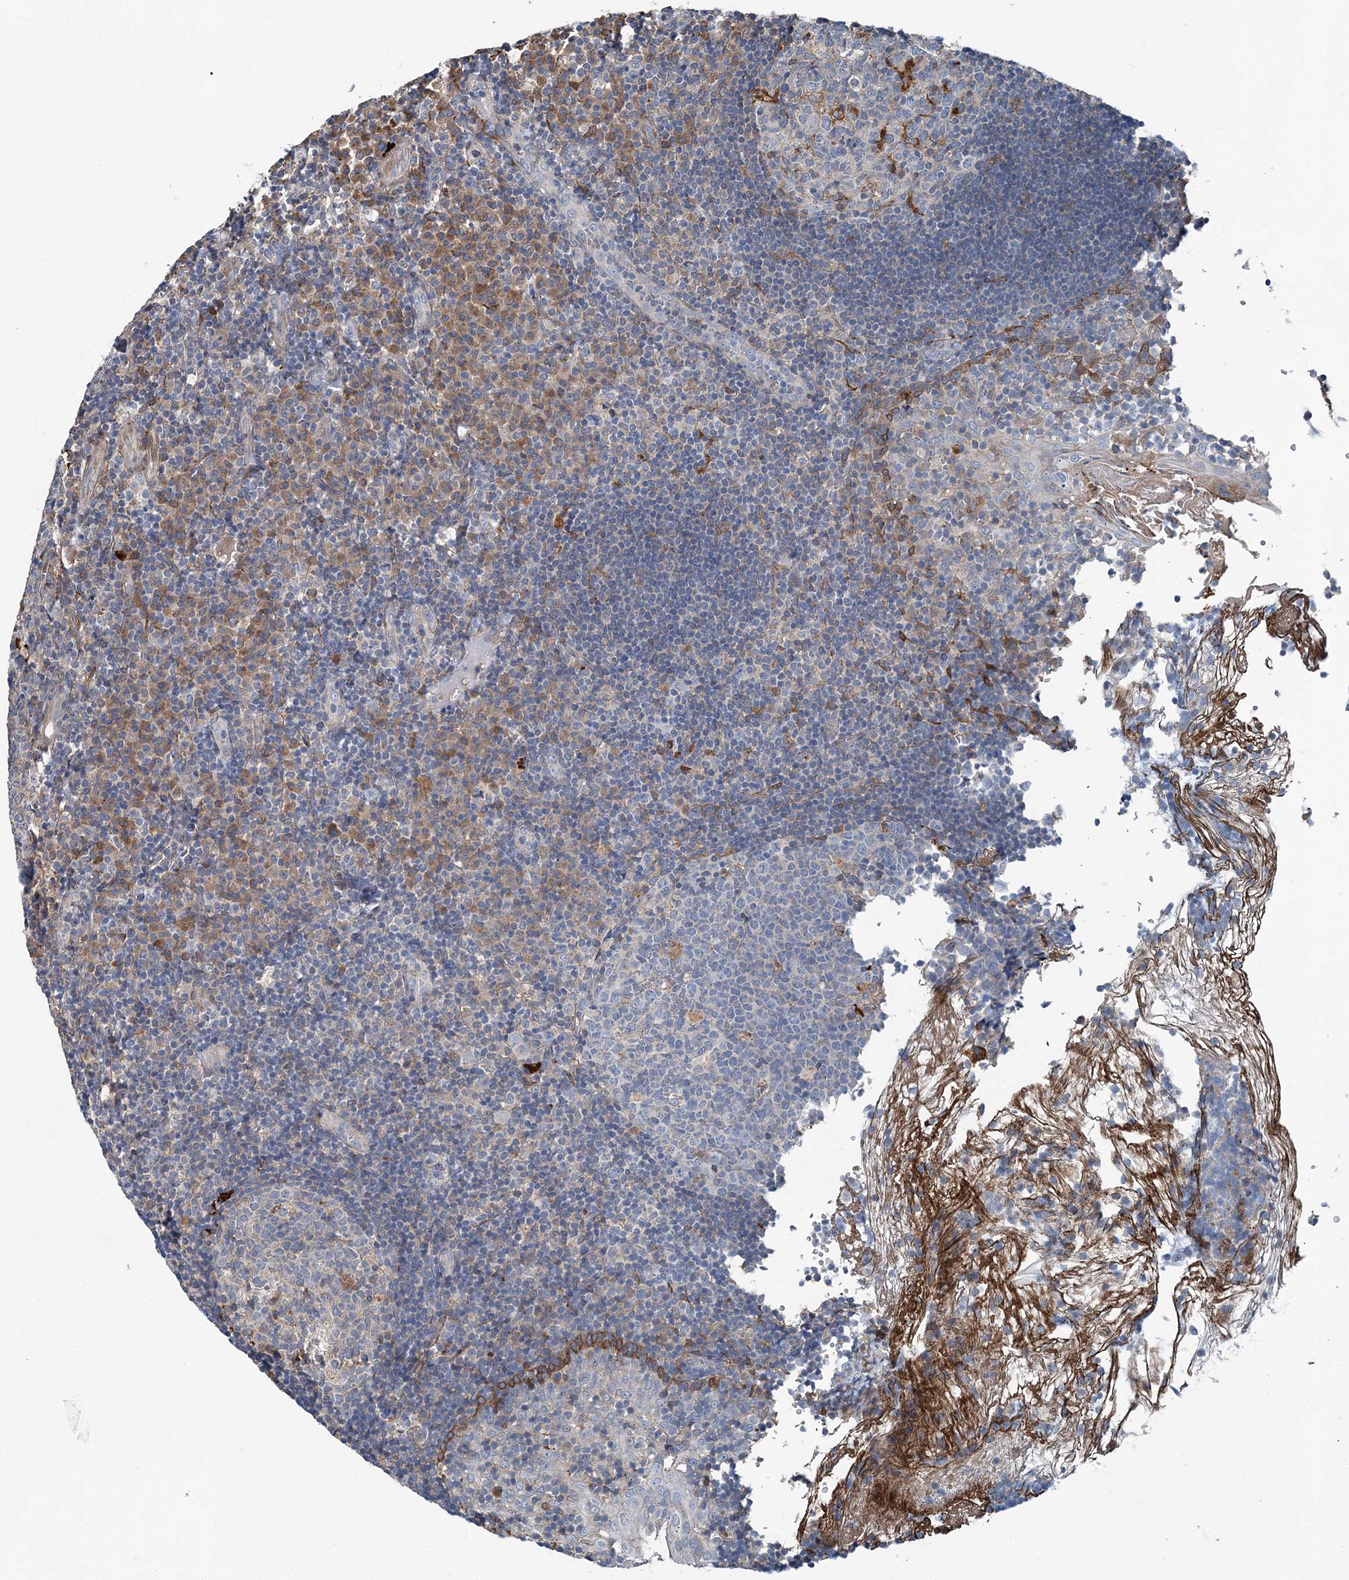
{"staining": {"intensity": "moderate", "quantity": "<25%", "location": "cytoplasmic/membranous"}, "tissue": "tonsil", "cell_type": "Germinal center cells", "image_type": "normal", "snomed": [{"axis": "morphology", "description": "Normal tissue, NOS"}, {"axis": "topography", "description": "Tonsil"}], "caption": "Immunohistochemistry (IHC) photomicrograph of normal tonsil: tonsil stained using immunohistochemistry demonstrates low levels of moderate protein expression localized specifically in the cytoplasmic/membranous of germinal center cells, appearing as a cytoplasmic/membranous brown color.", "gene": "SPOPL", "patient": {"sex": "female", "age": 40}}